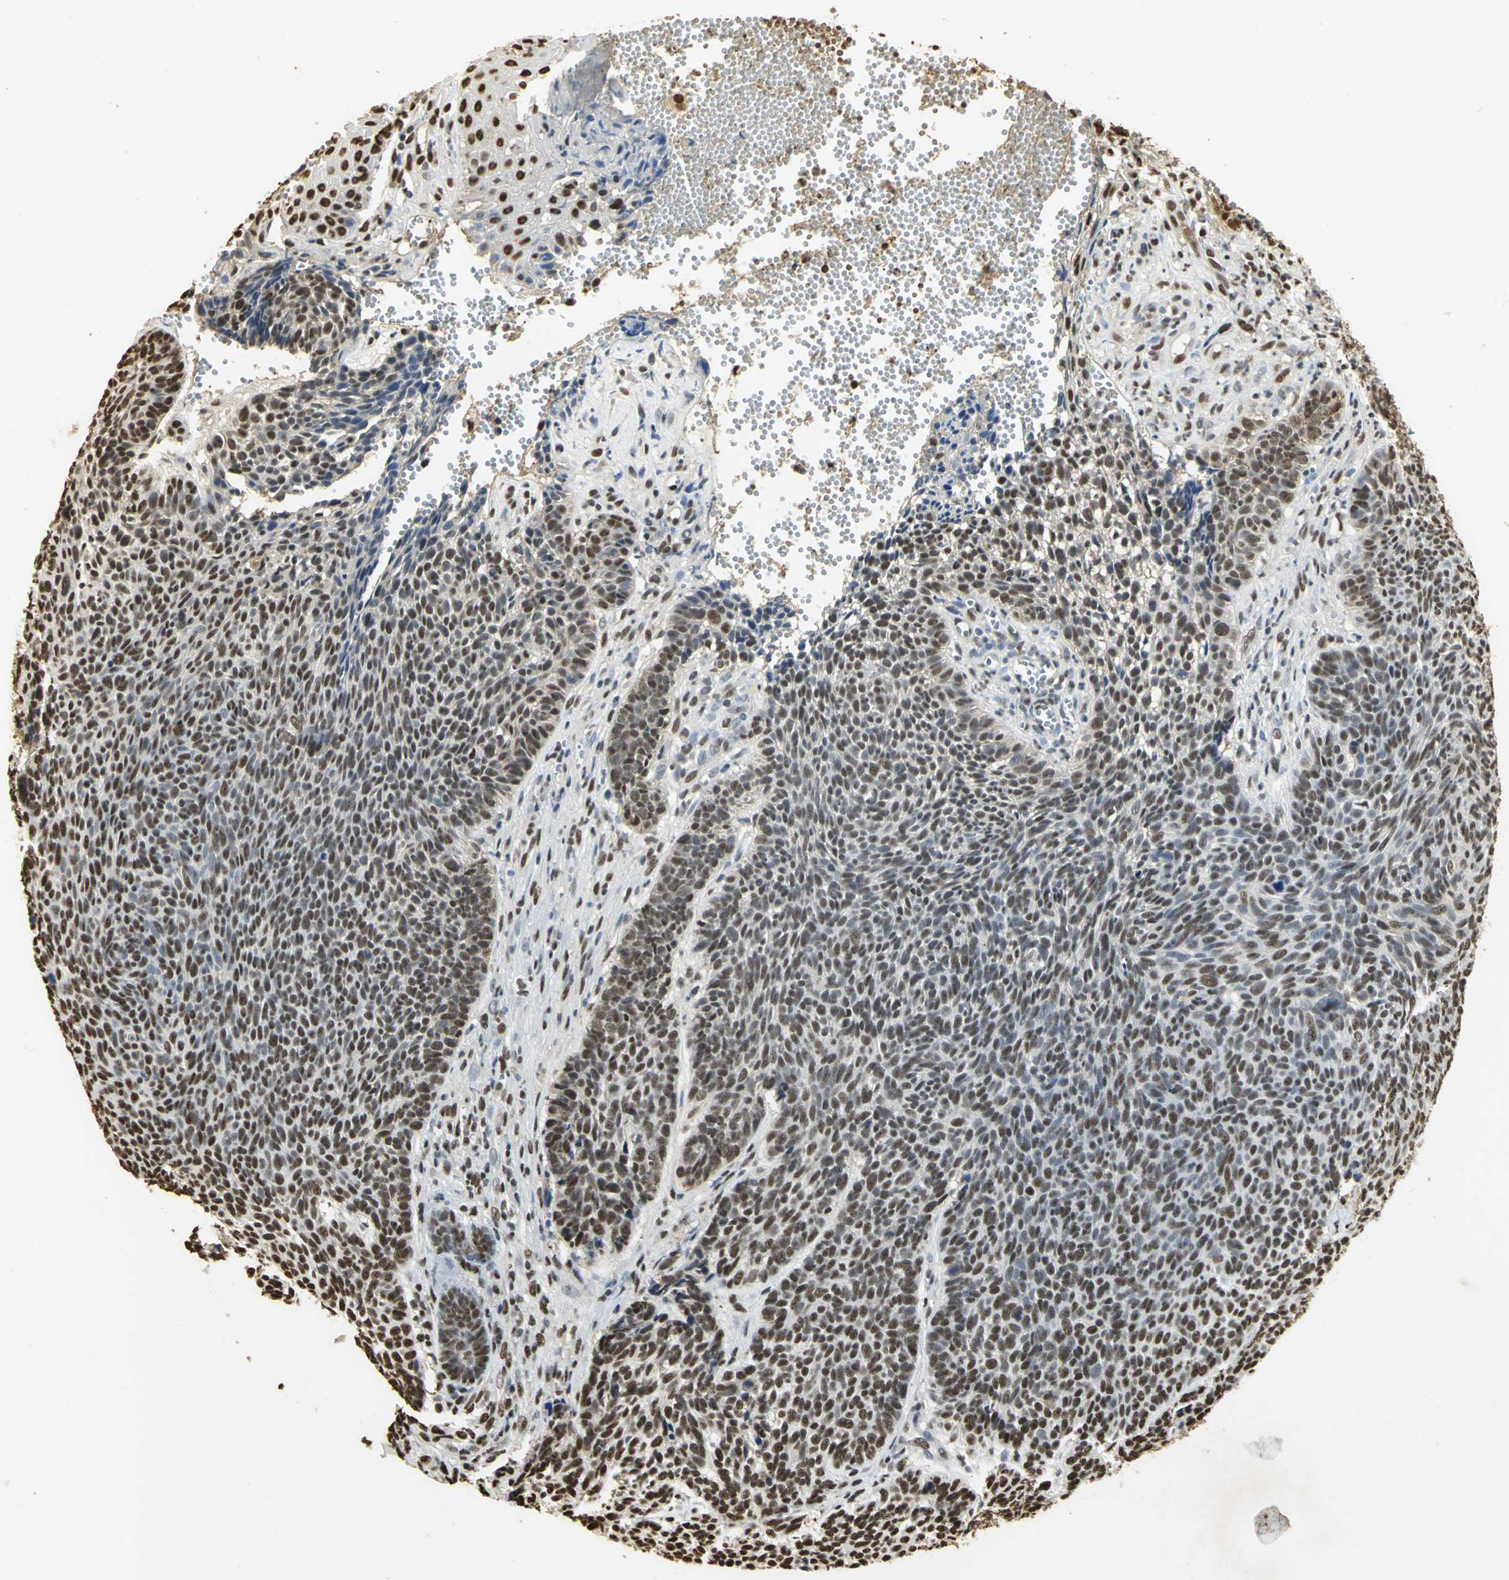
{"staining": {"intensity": "strong", "quantity": ">75%", "location": "nuclear"}, "tissue": "skin cancer", "cell_type": "Tumor cells", "image_type": "cancer", "snomed": [{"axis": "morphology", "description": "Basal cell carcinoma"}, {"axis": "topography", "description": "Skin"}], "caption": "About >75% of tumor cells in human skin cancer (basal cell carcinoma) exhibit strong nuclear protein staining as visualized by brown immunohistochemical staining.", "gene": "SET", "patient": {"sex": "male", "age": 84}}